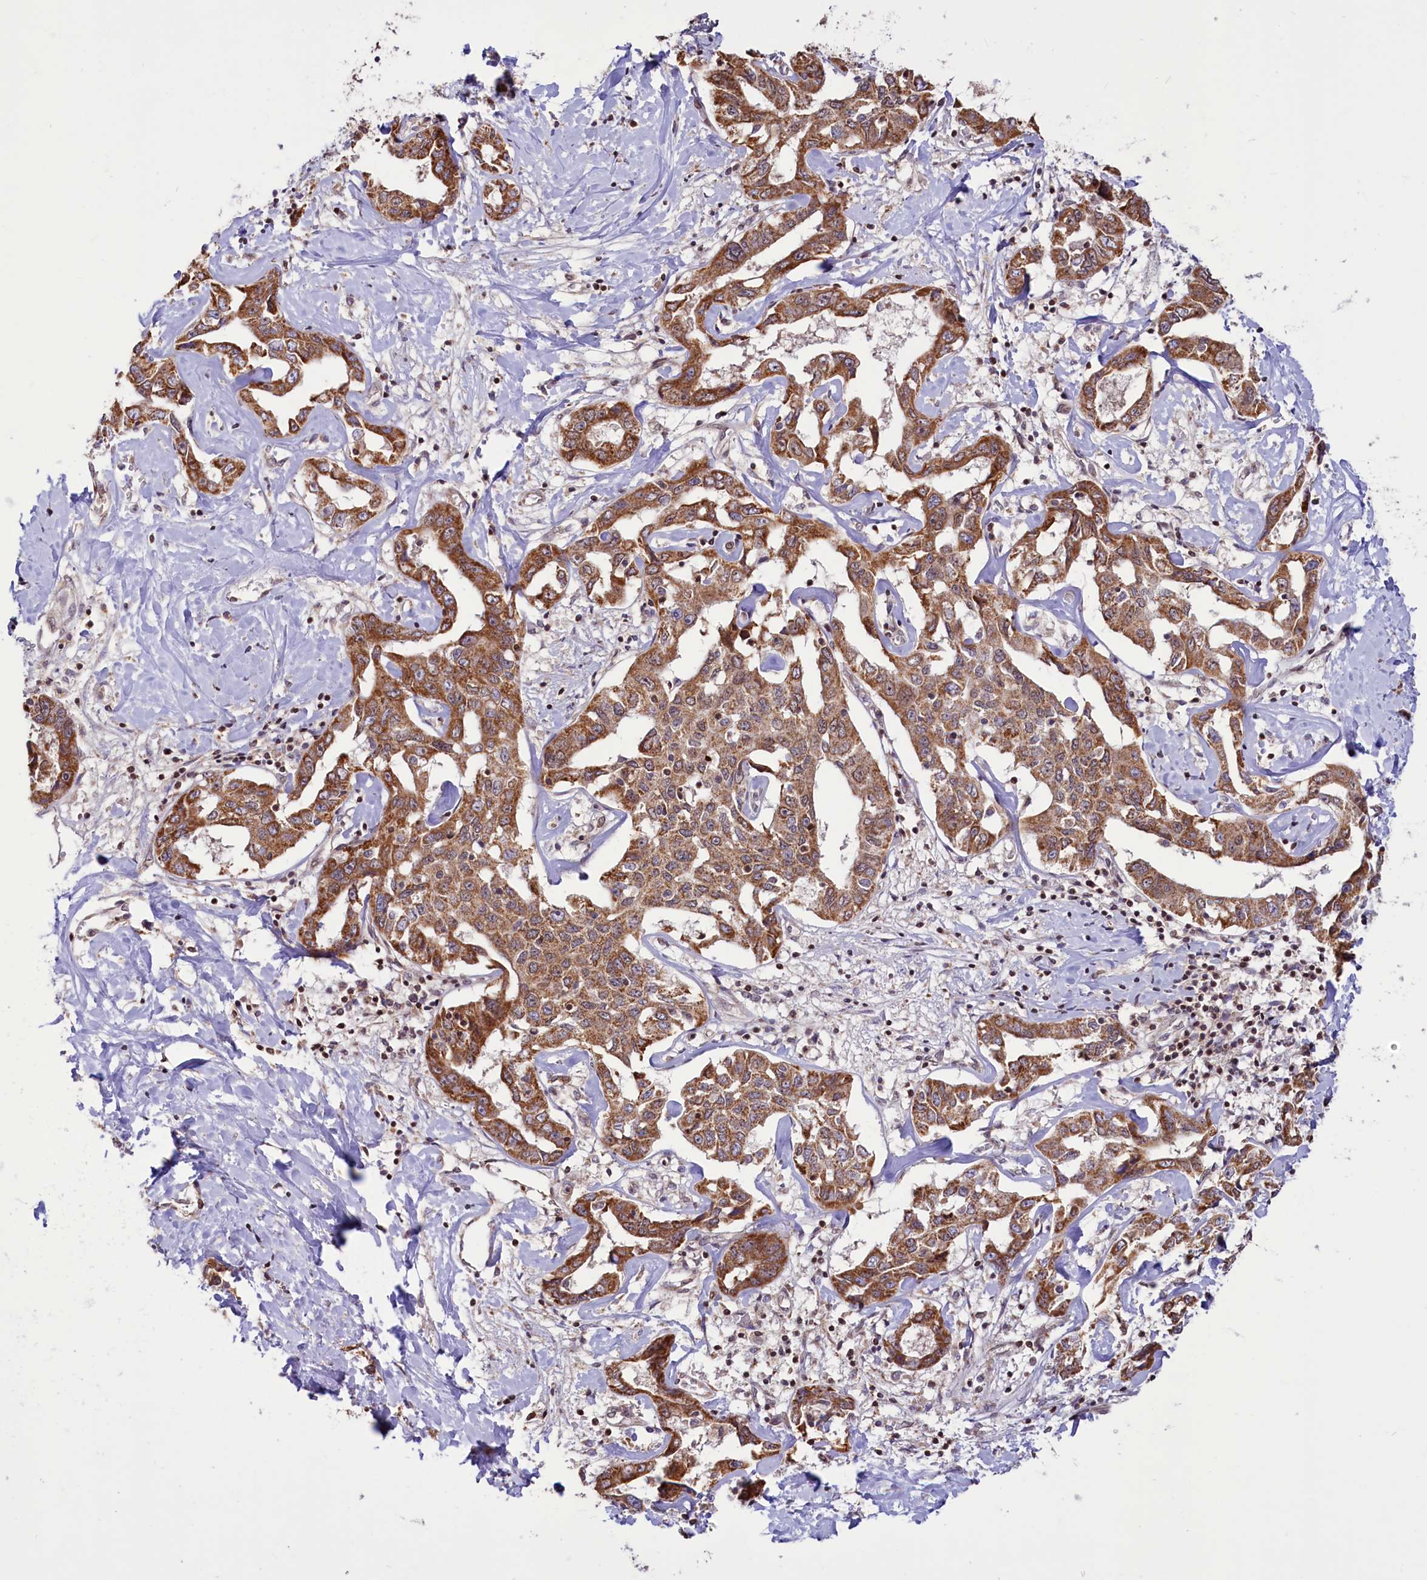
{"staining": {"intensity": "moderate", "quantity": ">75%", "location": "cytoplasmic/membranous"}, "tissue": "liver cancer", "cell_type": "Tumor cells", "image_type": "cancer", "snomed": [{"axis": "morphology", "description": "Cholangiocarcinoma"}, {"axis": "topography", "description": "Liver"}], "caption": "An immunohistochemistry photomicrograph of neoplastic tissue is shown. Protein staining in brown labels moderate cytoplasmic/membranous positivity in liver cholangiocarcinoma within tumor cells. The staining is performed using DAB brown chromogen to label protein expression. The nuclei are counter-stained blue using hematoxylin.", "gene": "PHC3", "patient": {"sex": "male", "age": 59}}